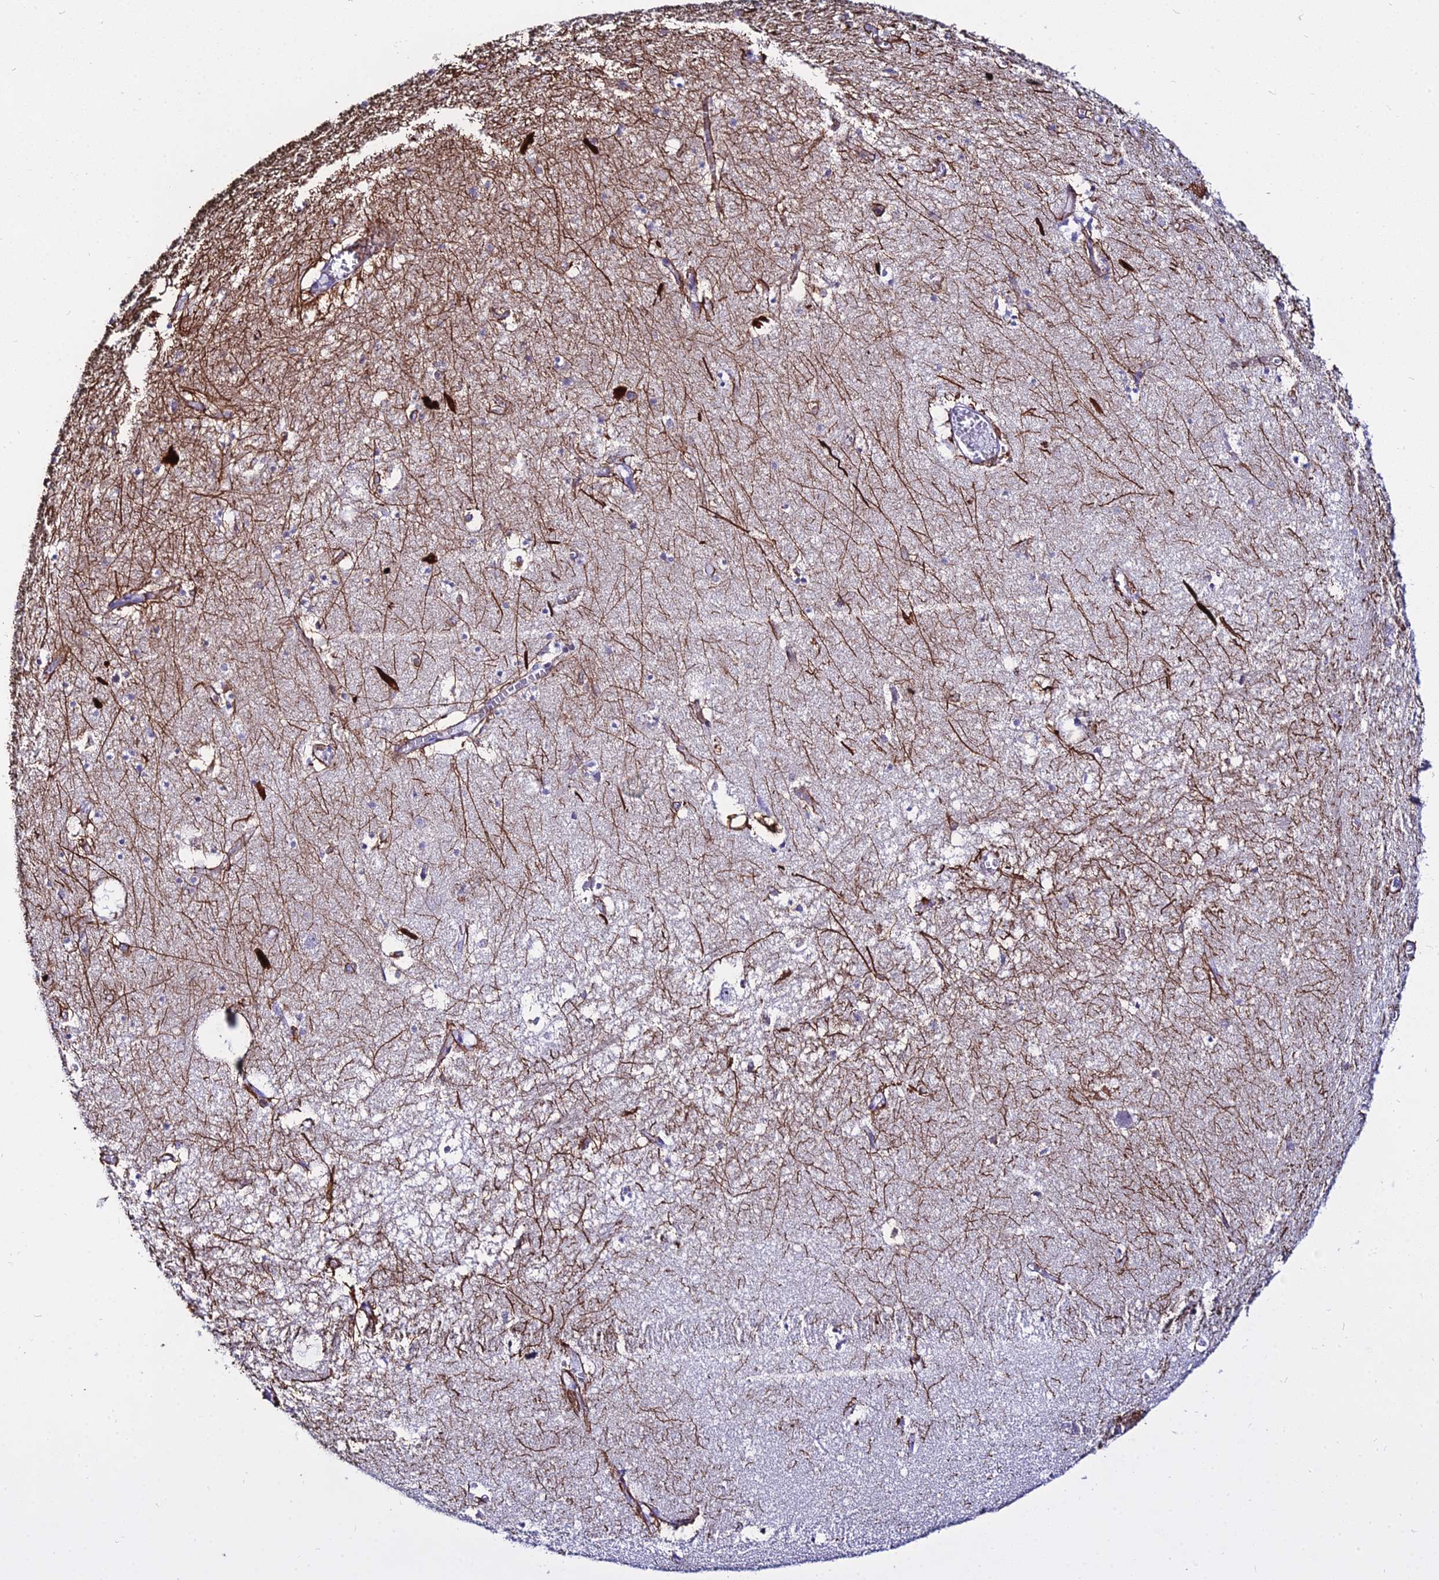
{"staining": {"intensity": "negative", "quantity": "none", "location": "none"}, "tissue": "hippocampus", "cell_type": "Glial cells", "image_type": "normal", "snomed": [{"axis": "morphology", "description": "Normal tissue, NOS"}, {"axis": "topography", "description": "Hippocampus"}], "caption": "The histopathology image demonstrates no significant positivity in glial cells of hippocampus.", "gene": "DLX1", "patient": {"sex": "female", "age": 64}}